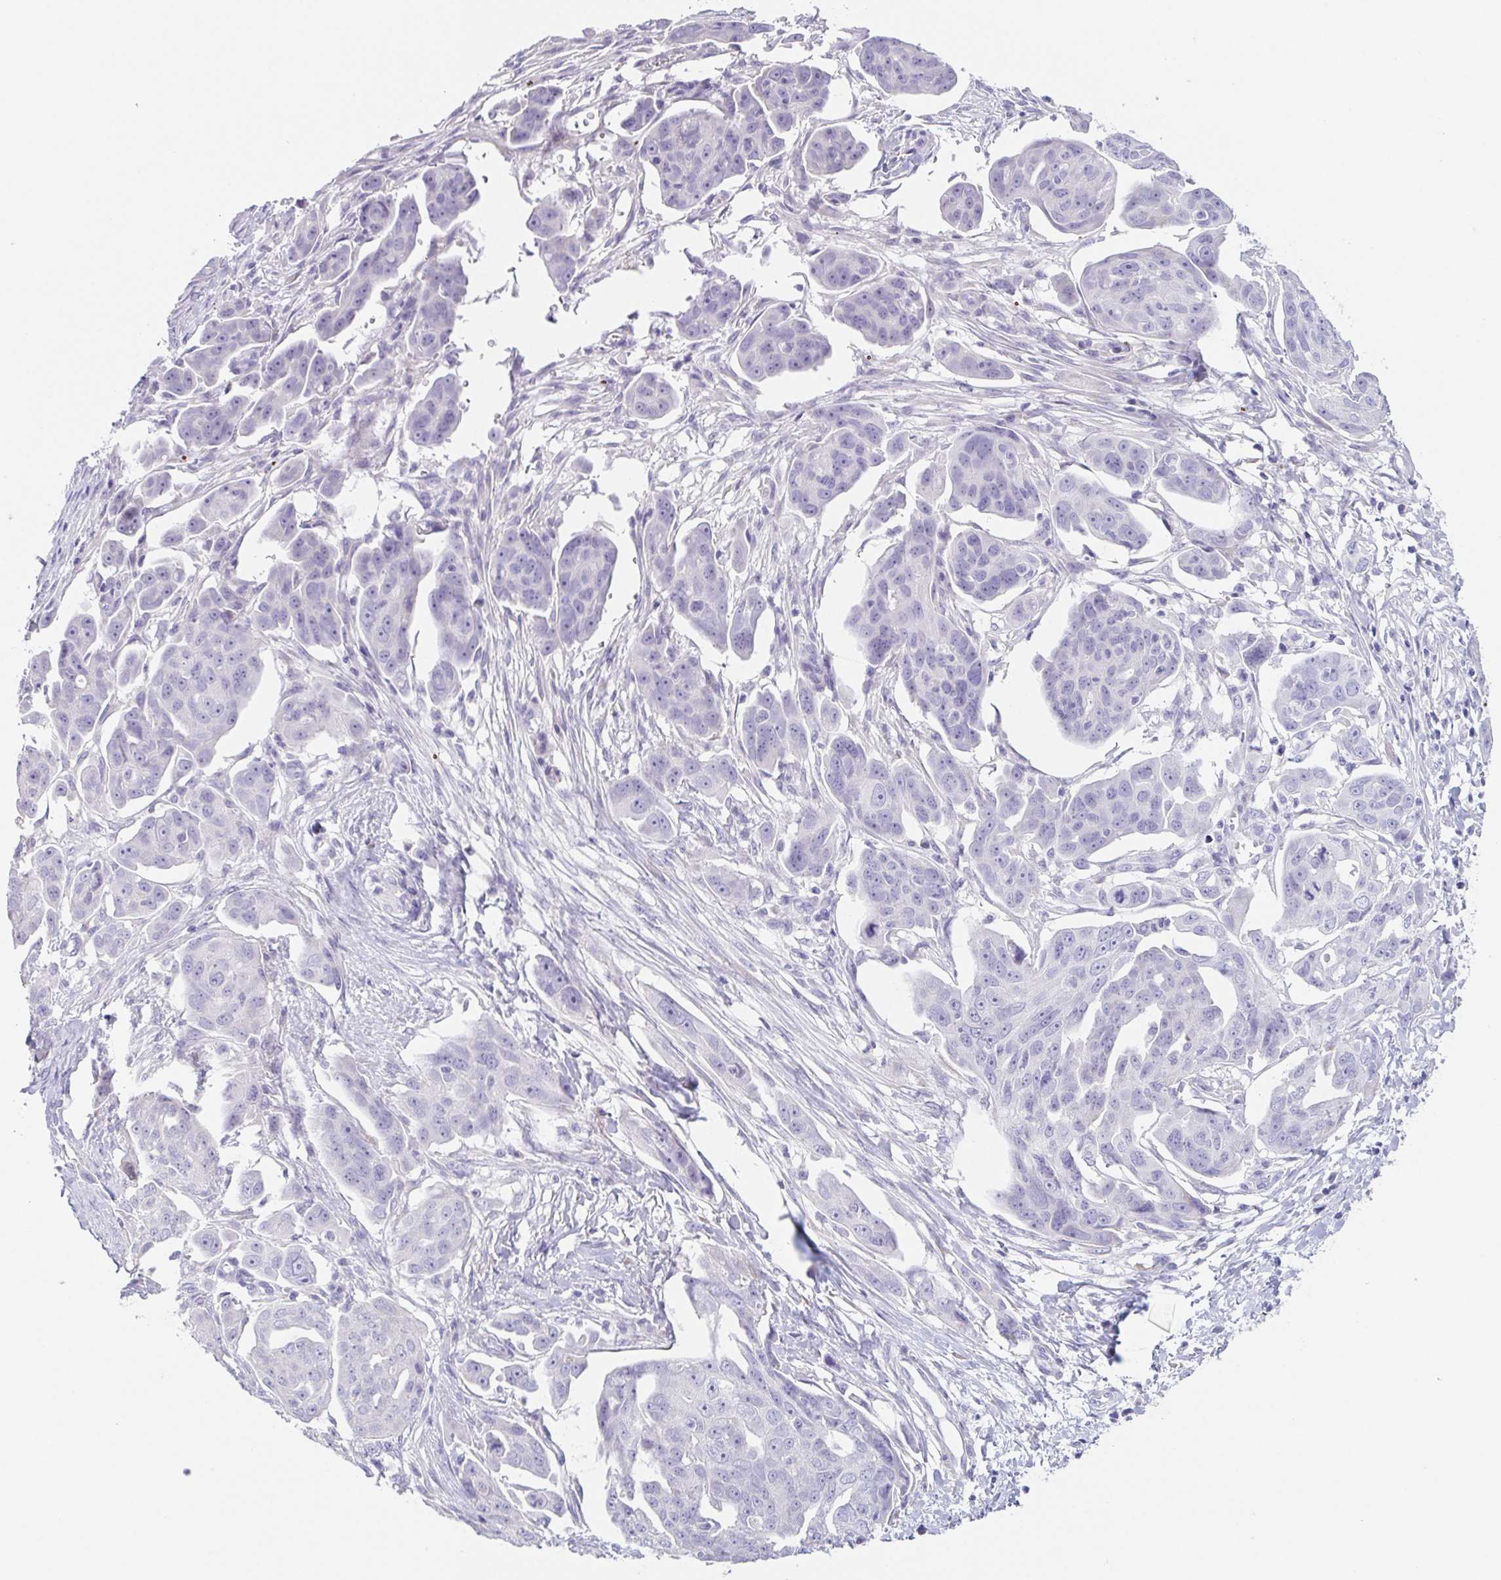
{"staining": {"intensity": "negative", "quantity": "none", "location": "none"}, "tissue": "ovarian cancer", "cell_type": "Tumor cells", "image_type": "cancer", "snomed": [{"axis": "morphology", "description": "Carcinoma, endometroid"}, {"axis": "topography", "description": "Ovary"}], "caption": "Micrograph shows no significant protein staining in tumor cells of ovarian endometroid carcinoma.", "gene": "HDGFL1", "patient": {"sex": "female", "age": 70}}